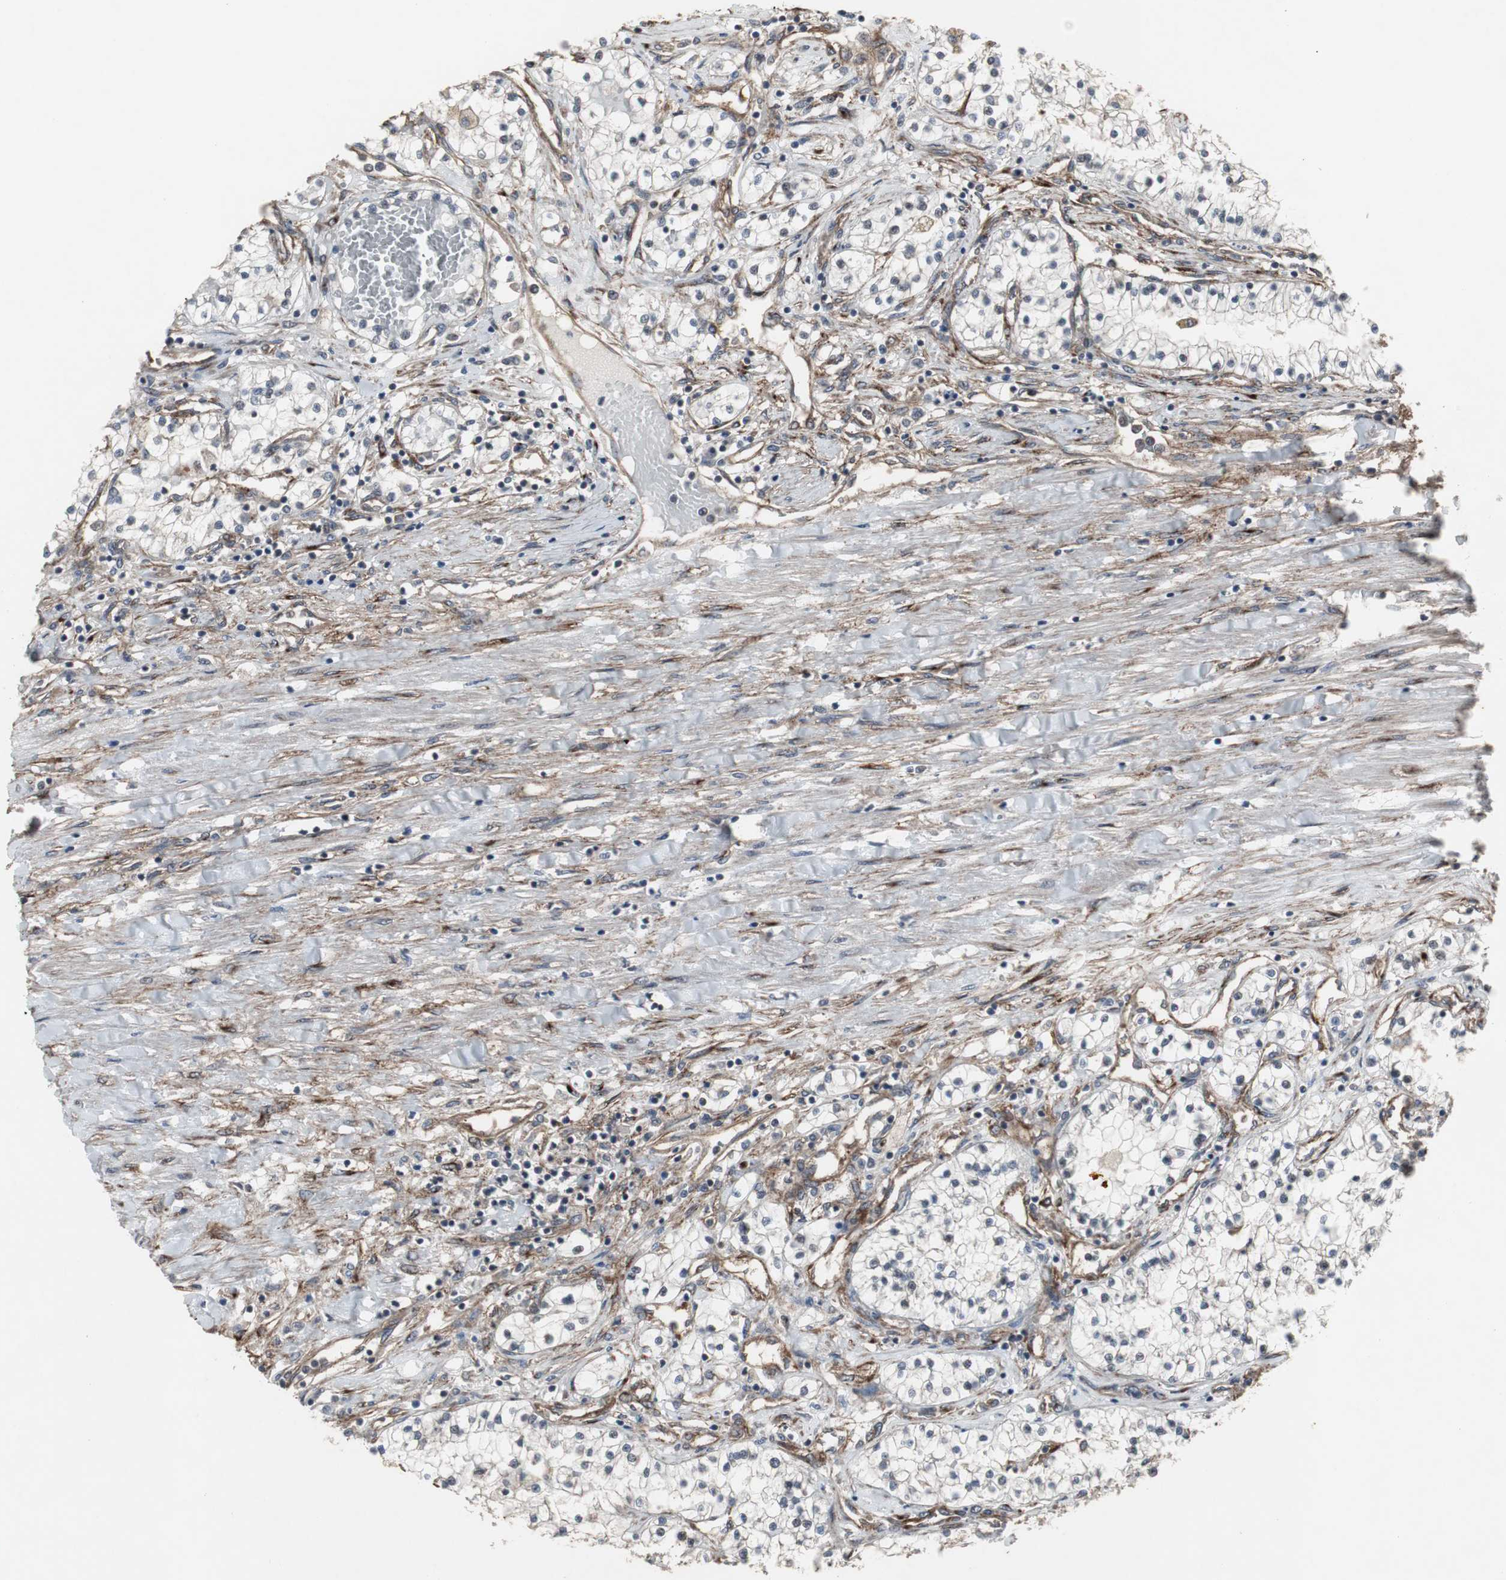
{"staining": {"intensity": "negative", "quantity": "none", "location": "none"}, "tissue": "renal cancer", "cell_type": "Tumor cells", "image_type": "cancer", "snomed": [{"axis": "morphology", "description": "Adenocarcinoma, NOS"}, {"axis": "topography", "description": "Kidney"}], "caption": "Tumor cells are negative for brown protein staining in renal cancer (adenocarcinoma).", "gene": "ATP2B2", "patient": {"sex": "male", "age": 68}}